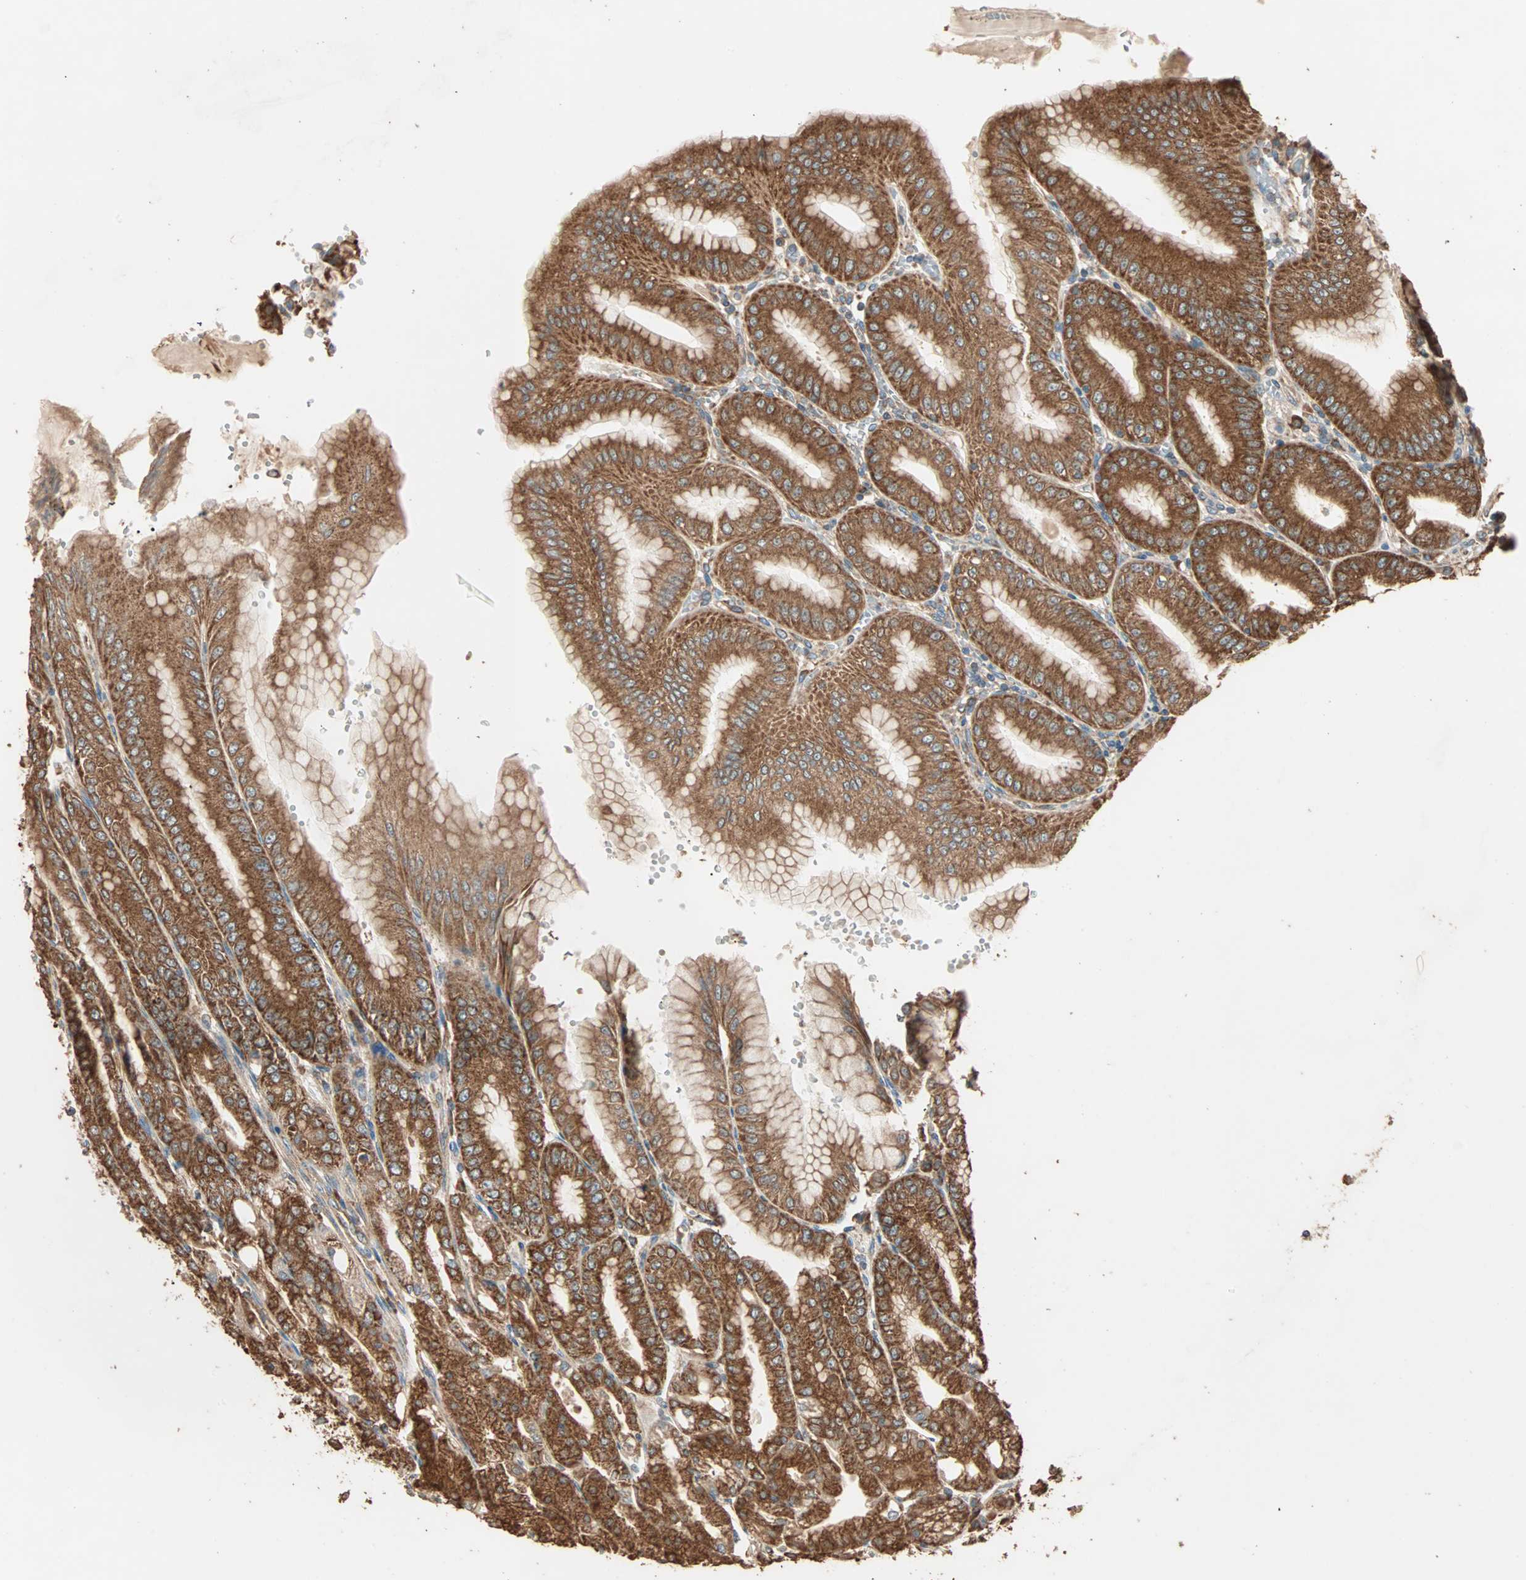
{"staining": {"intensity": "strong", "quantity": ">75%", "location": "cytoplasmic/membranous"}, "tissue": "stomach", "cell_type": "Glandular cells", "image_type": "normal", "snomed": [{"axis": "morphology", "description": "Normal tissue, NOS"}, {"axis": "topography", "description": "Stomach, lower"}], "caption": "Human stomach stained with a brown dye displays strong cytoplasmic/membranous positive expression in about >75% of glandular cells.", "gene": "EIF4G2", "patient": {"sex": "male", "age": 71}}